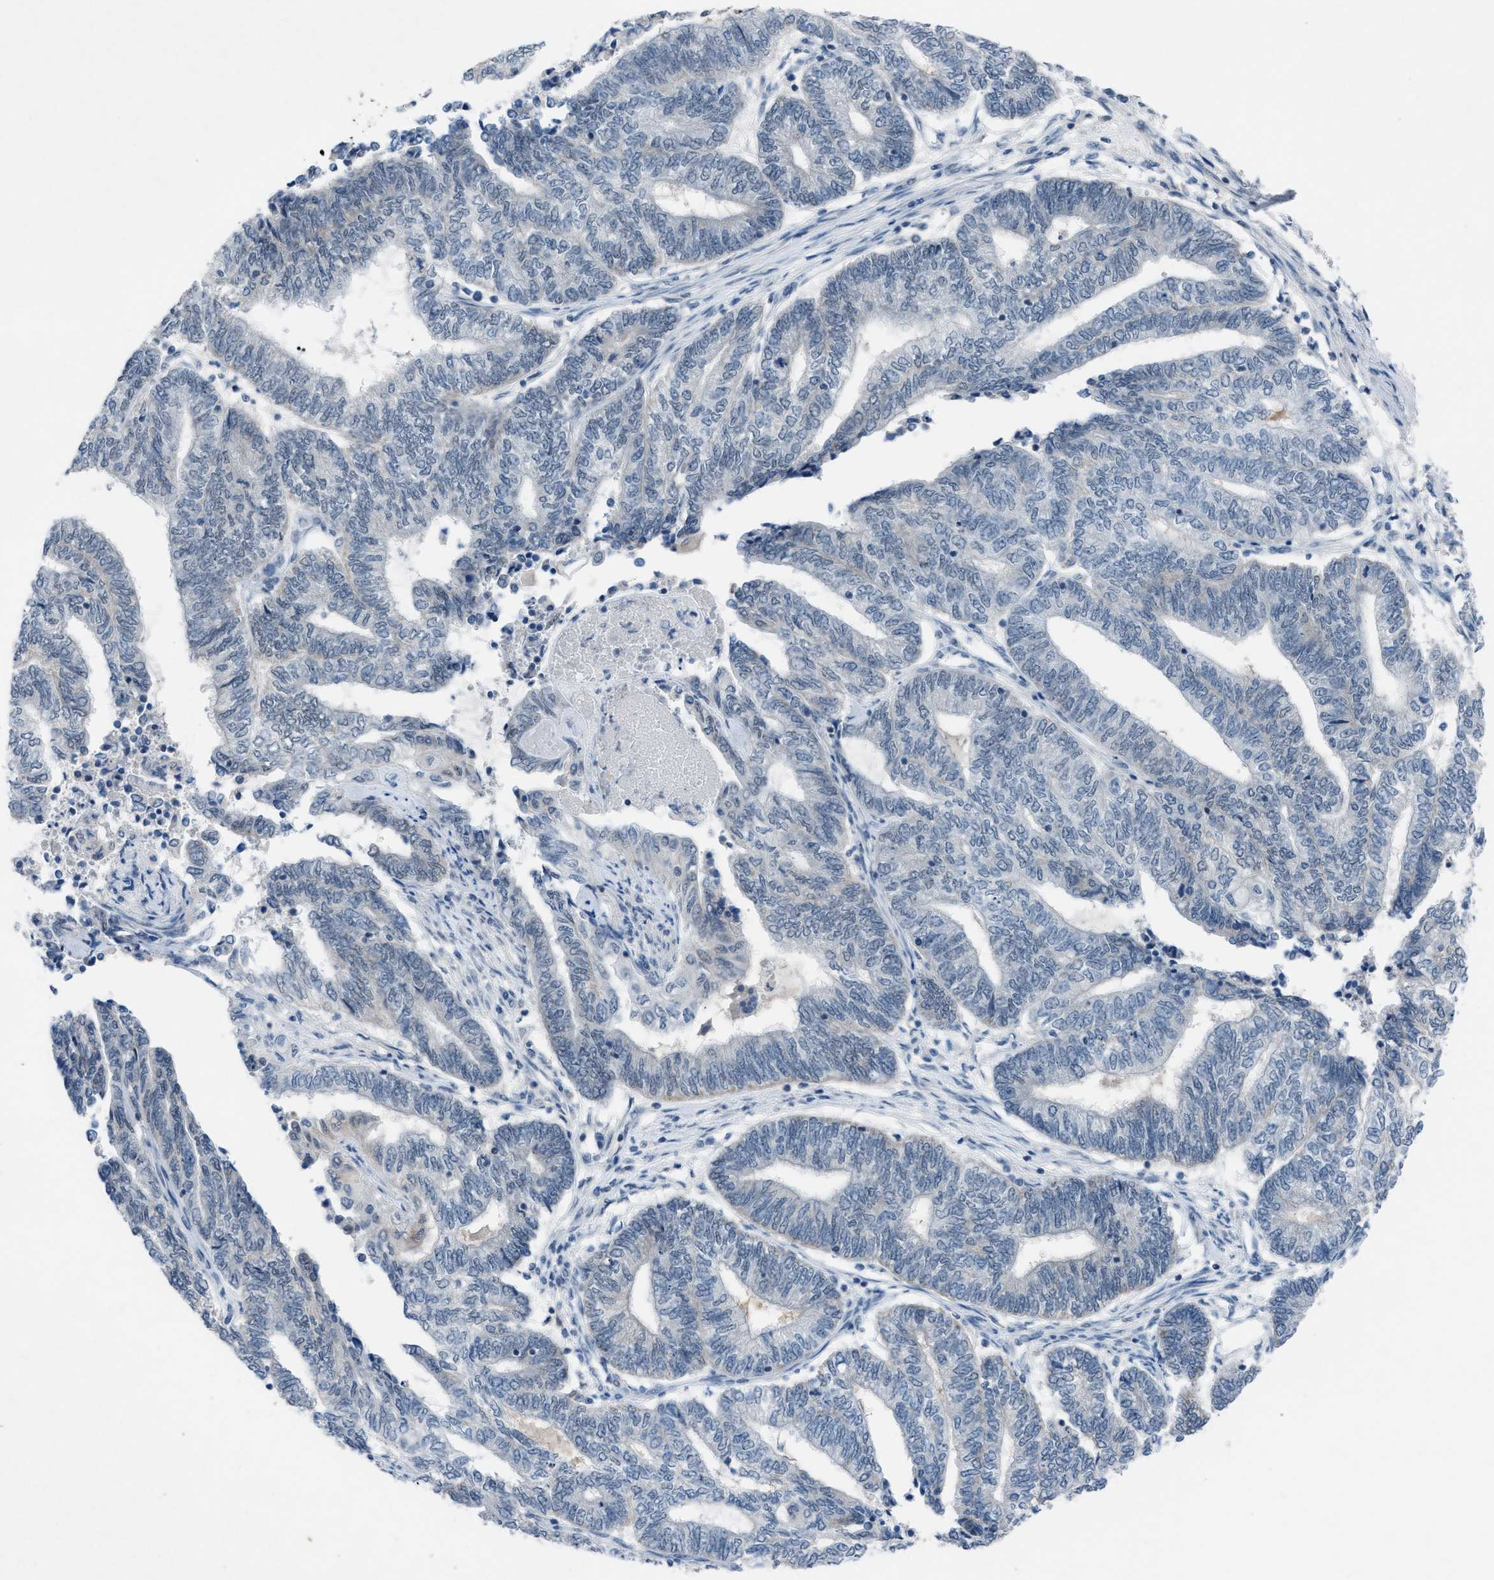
{"staining": {"intensity": "negative", "quantity": "none", "location": "none"}, "tissue": "endometrial cancer", "cell_type": "Tumor cells", "image_type": "cancer", "snomed": [{"axis": "morphology", "description": "Adenocarcinoma, NOS"}, {"axis": "topography", "description": "Uterus"}, {"axis": "topography", "description": "Endometrium"}], "caption": "Immunohistochemical staining of adenocarcinoma (endometrial) displays no significant staining in tumor cells.", "gene": "ANAPC11", "patient": {"sex": "female", "age": 70}}